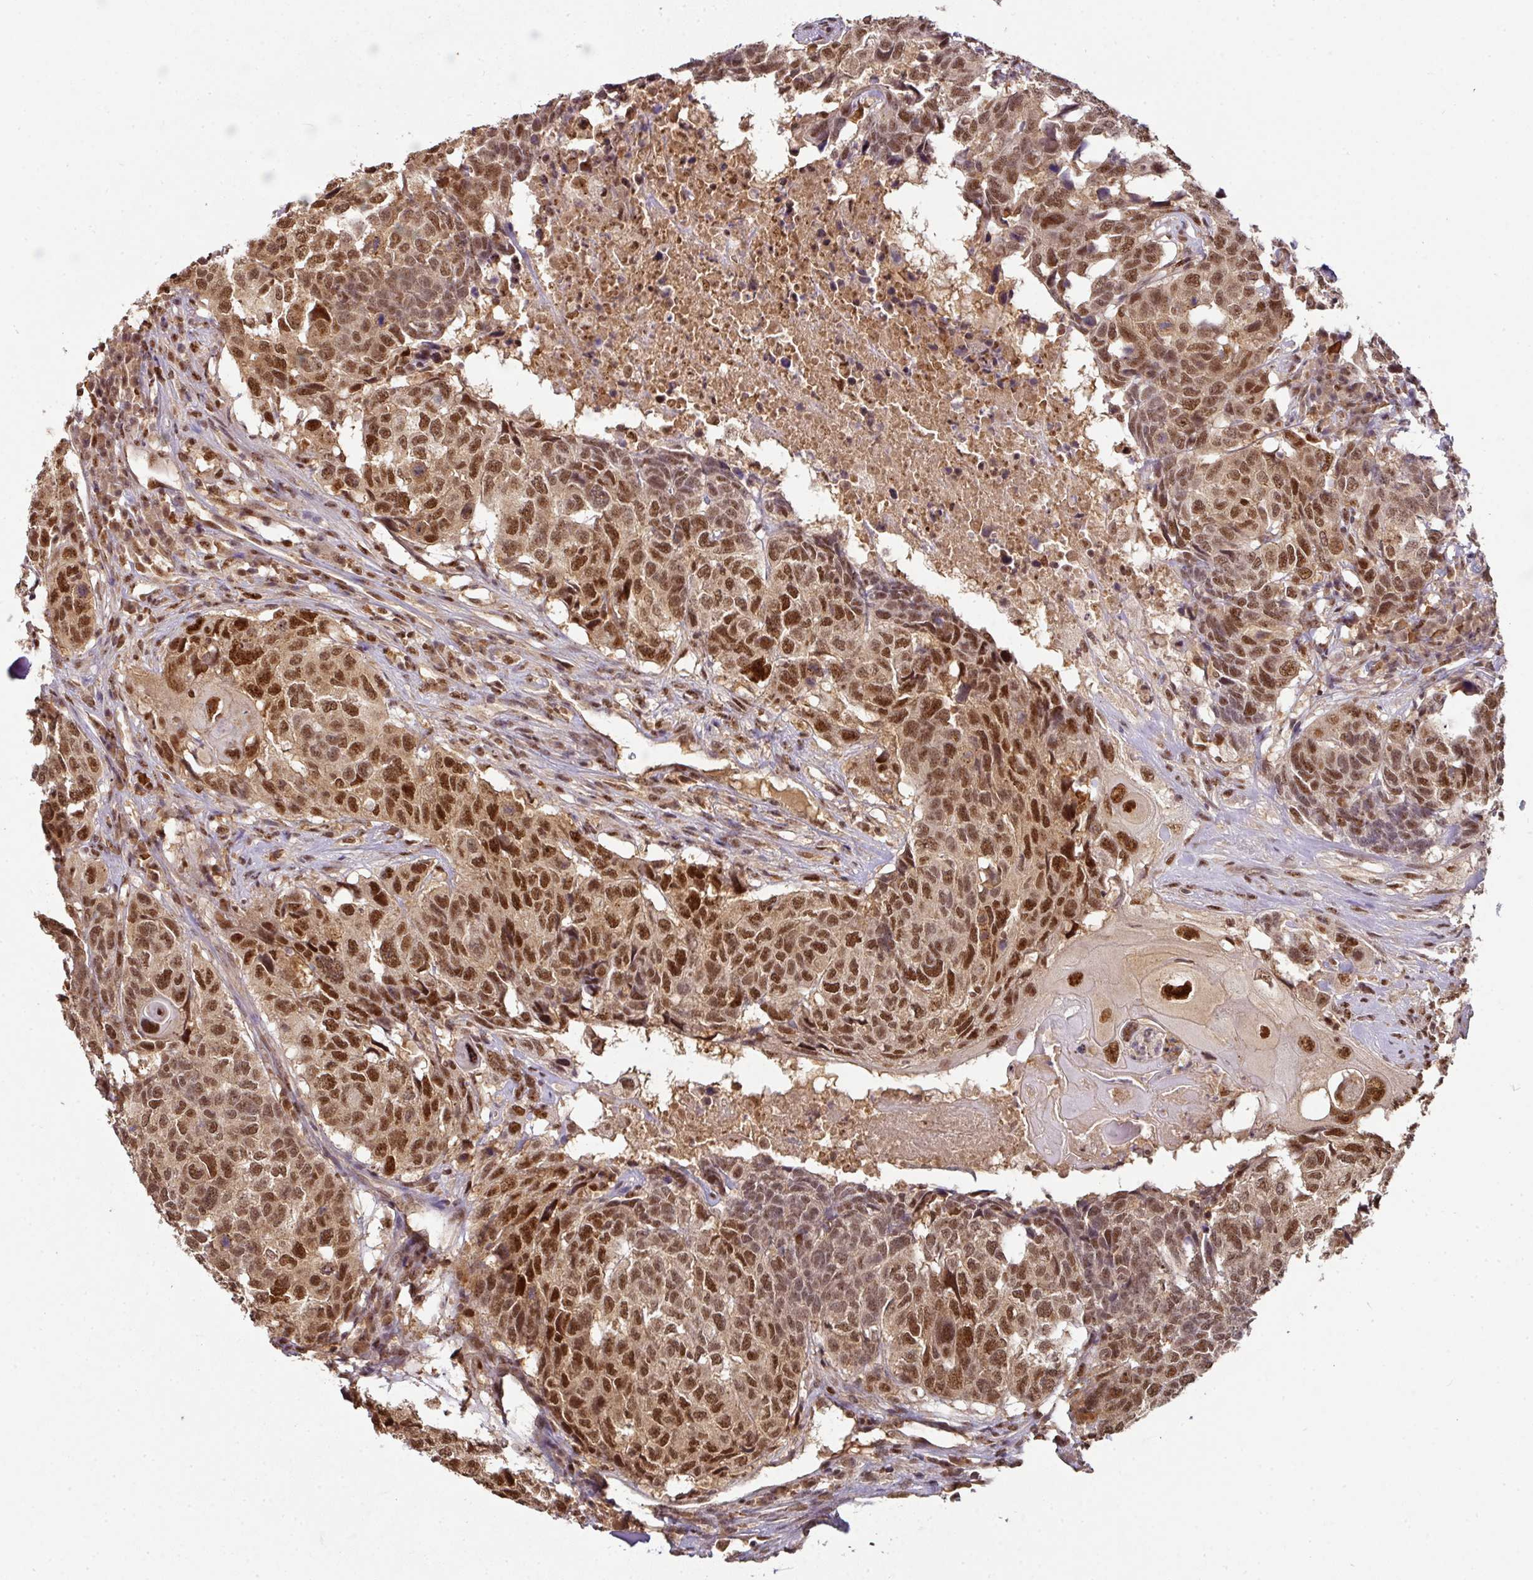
{"staining": {"intensity": "strong", "quantity": ">75%", "location": "nuclear"}, "tissue": "head and neck cancer", "cell_type": "Tumor cells", "image_type": "cancer", "snomed": [{"axis": "morphology", "description": "Squamous cell carcinoma, NOS"}, {"axis": "topography", "description": "Head-Neck"}], "caption": "A high-resolution histopathology image shows IHC staining of squamous cell carcinoma (head and neck), which displays strong nuclear staining in approximately >75% of tumor cells.", "gene": "RANBP9", "patient": {"sex": "male", "age": 66}}